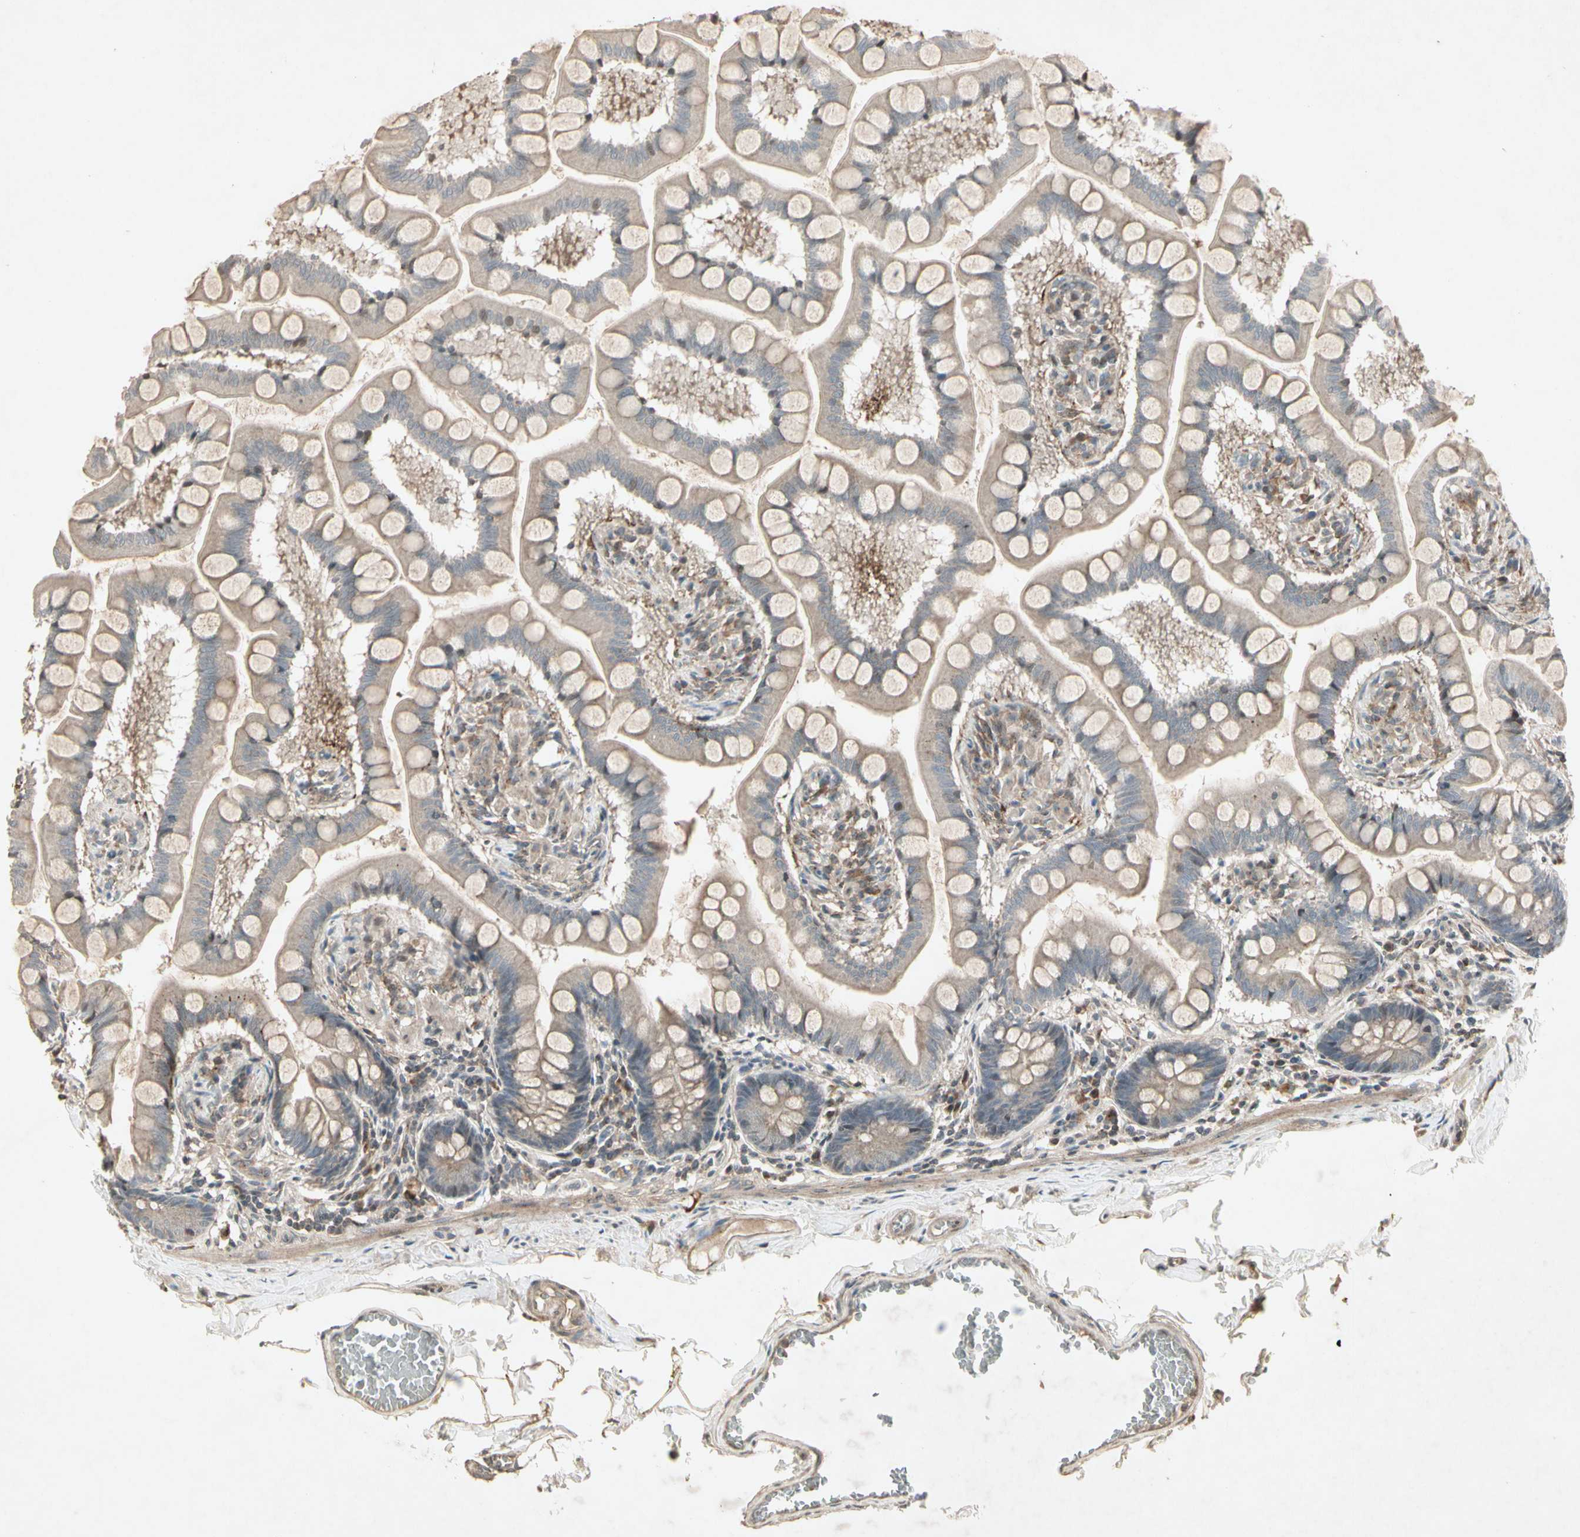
{"staining": {"intensity": "weak", "quantity": ">75%", "location": "cytoplasmic/membranous"}, "tissue": "small intestine", "cell_type": "Glandular cells", "image_type": "normal", "snomed": [{"axis": "morphology", "description": "Normal tissue, NOS"}, {"axis": "topography", "description": "Small intestine"}], "caption": "The photomicrograph exhibits immunohistochemical staining of normal small intestine. There is weak cytoplasmic/membranous expression is appreciated in approximately >75% of glandular cells.", "gene": "TEK", "patient": {"sex": "male", "age": 41}}